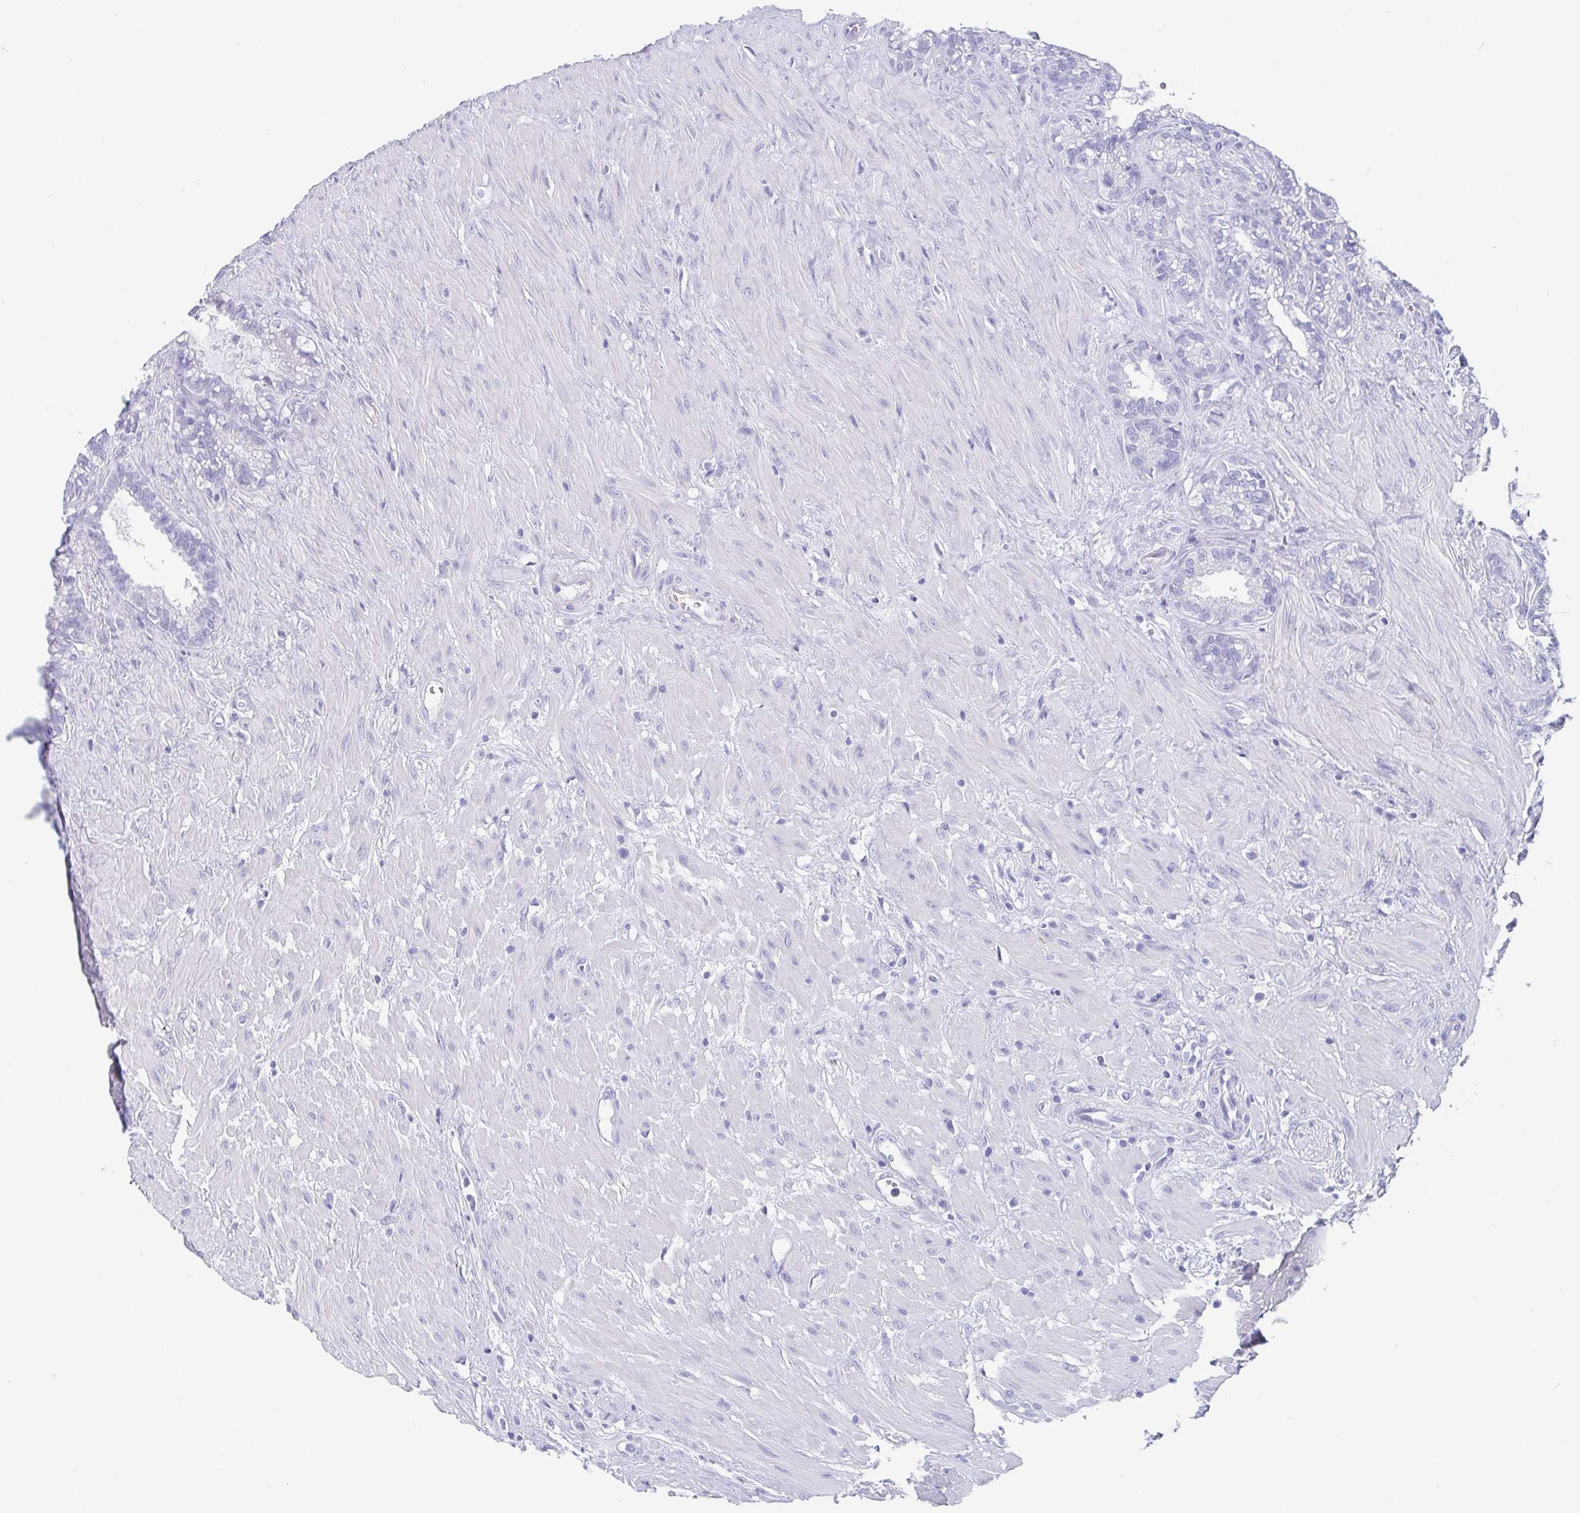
{"staining": {"intensity": "negative", "quantity": "none", "location": "none"}, "tissue": "seminal vesicle", "cell_type": "Glandular cells", "image_type": "normal", "snomed": [{"axis": "morphology", "description": "Normal tissue, NOS"}, {"axis": "topography", "description": "Seminal veicle"}], "caption": "Photomicrograph shows no protein positivity in glandular cells of normal seminal vesicle.", "gene": "SCGN", "patient": {"sex": "male", "age": 76}}